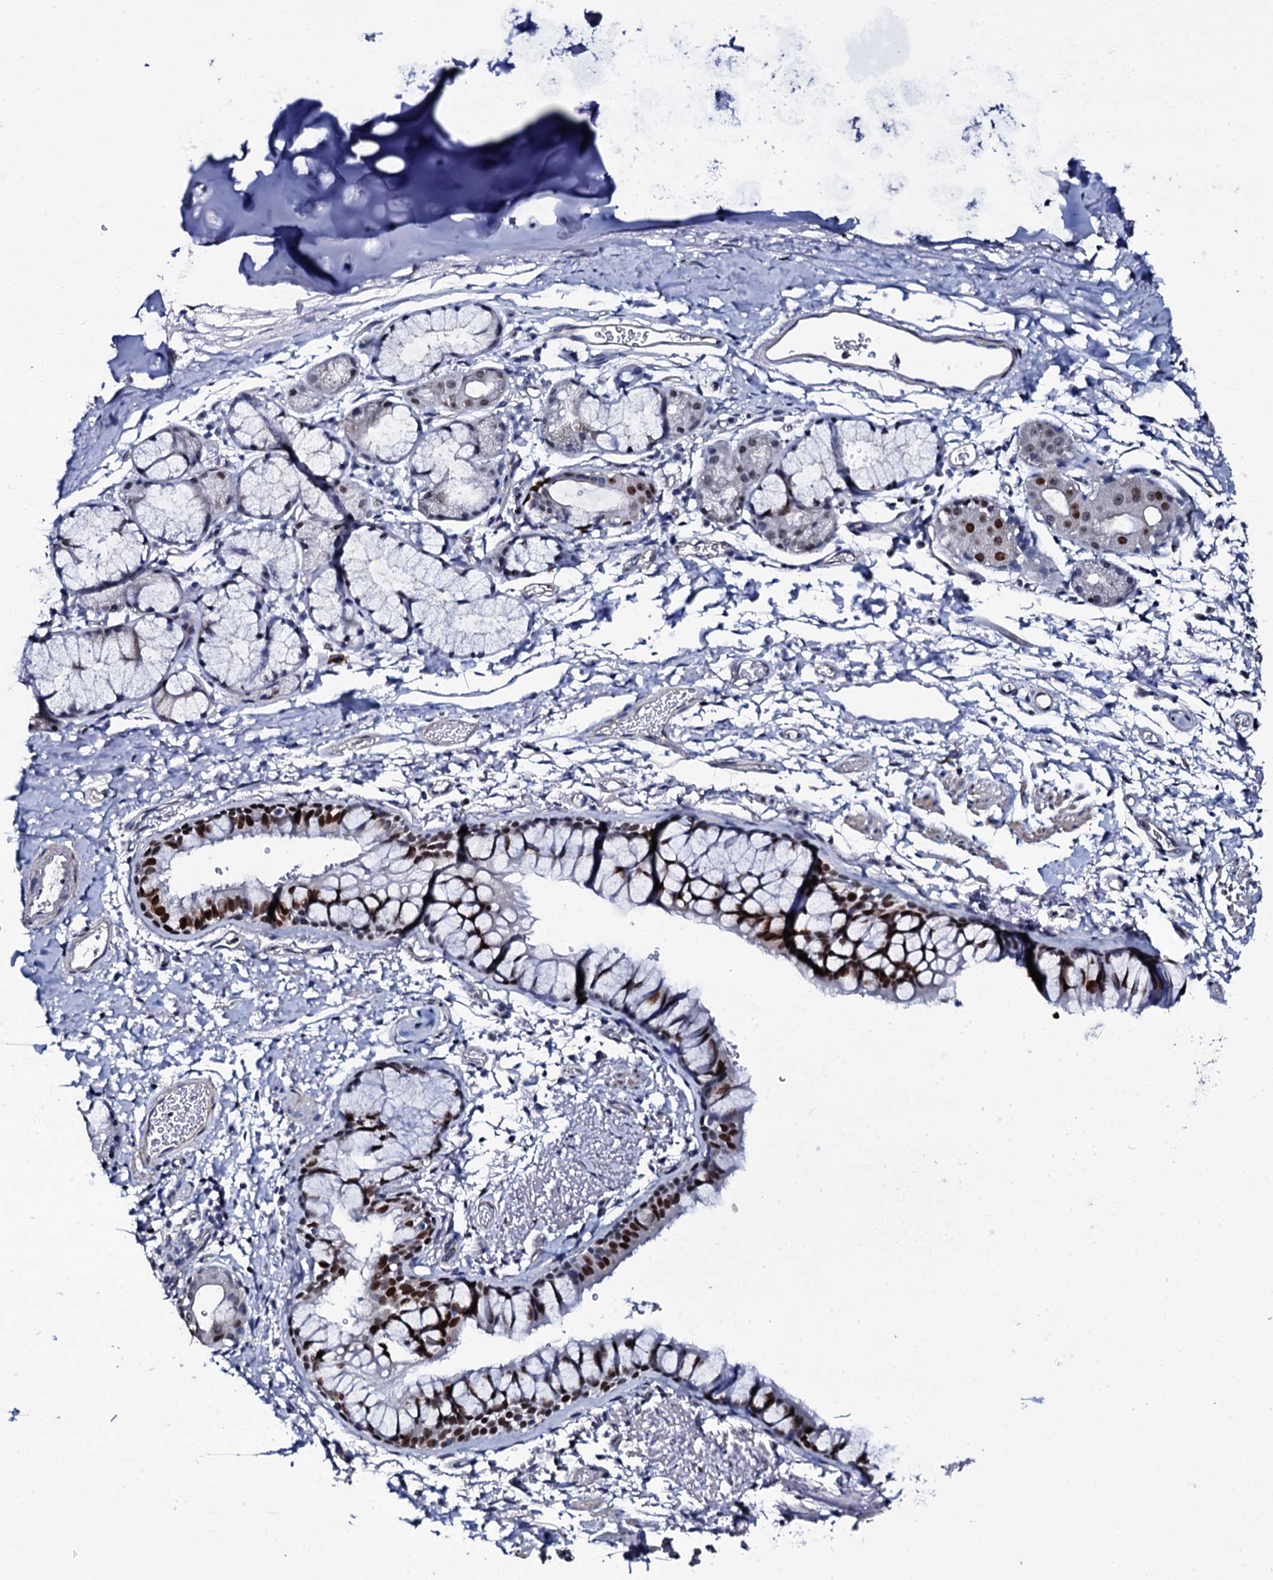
{"staining": {"intensity": "strong", "quantity": ">75%", "location": "nuclear"}, "tissue": "bronchus", "cell_type": "Respiratory epithelial cells", "image_type": "normal", "snomed": [{"axis": "morphology", "description": "Normal tissue, NOS"}, {"axis": "topography", "description": "Bronchus"}], "caption": "Immunohistochemical staining of normal human bronchus displays strong nuclear protein staining in about >75% of respiratory epithelial cells. The protein is shown in brown color, while the nuclei are stained blue.", "gene": "NPM2", "patient": {"sex": "male", "age": 65}}